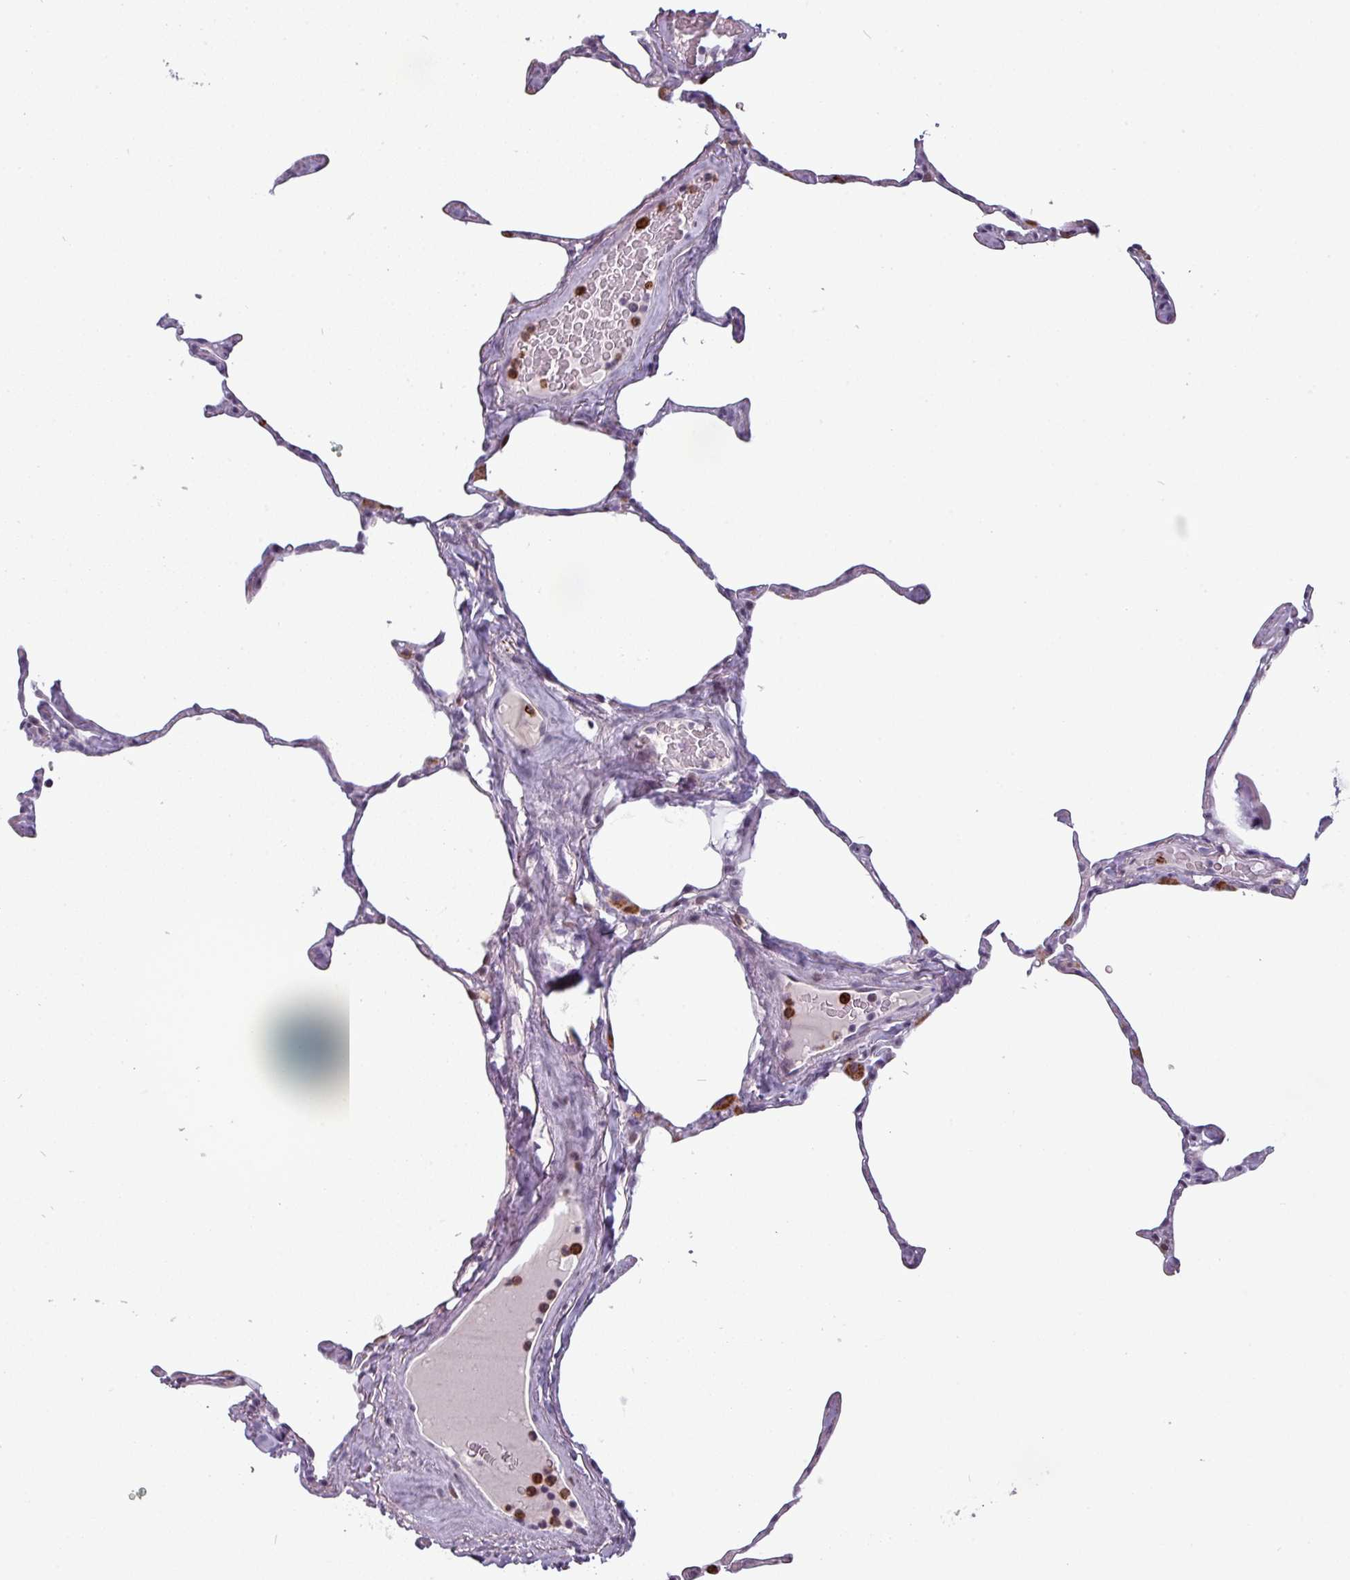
{"staining": {"intensity": "negative", "quantity": "none", "location": "none"}, "tissue": "lung", "cell_type": "Alveolar cells", "image_type": "normal", "snomed": [{"axis": "morphology", "description": "Normal tissue, NOS"}, {"axis": "topography", "description": "Lung"}], "caption": "Immunohistochemistry photomicrograph of normal lung: lung stained with DAB reveals no significant protein staining in alveolar cells.", "gene": "TMEFF1", "patient": {"sex": "male", "age": 65}}